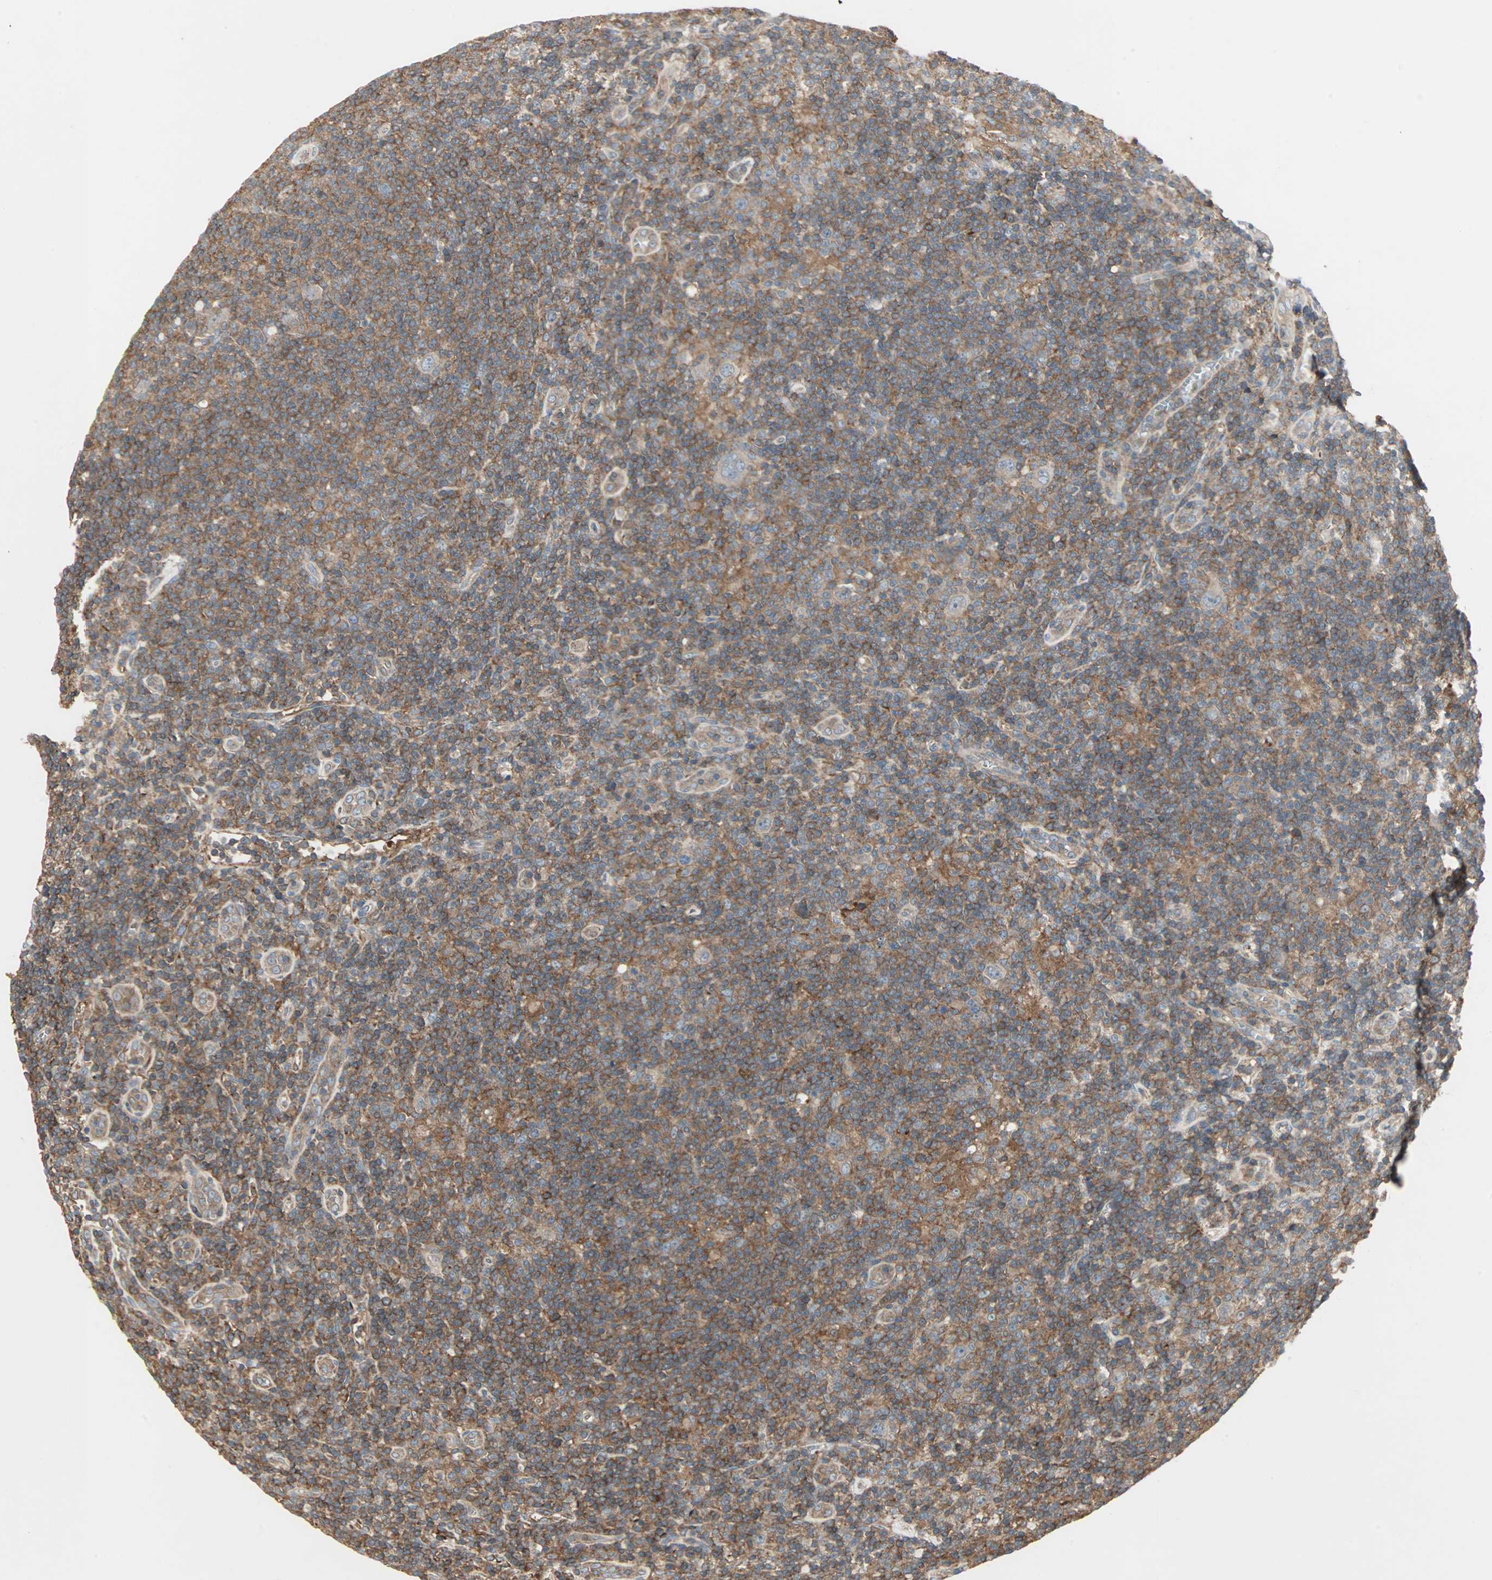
{"staining": {"intensity": "weak", "quantity": ">75%", "location": "cytoplasmic/membranous"}, "tissue": "lymphoma", "cell_type": "Tumor cells", "image_type": "cancer", "snomed": [{"axis": "morphology", "description": "Hodgkin's disease, NOS"}, {"axis": "topography", "description": "Lymph node"}], "caption": "An image showing weak cytoplasmic/membranous expression in approximately >75% of tumor cells in Hodgkin's disease, as visualized by brown immunohistochemical staining.", "gene": "GNAI2", "patient": {"sex": "female", "age": 57}}